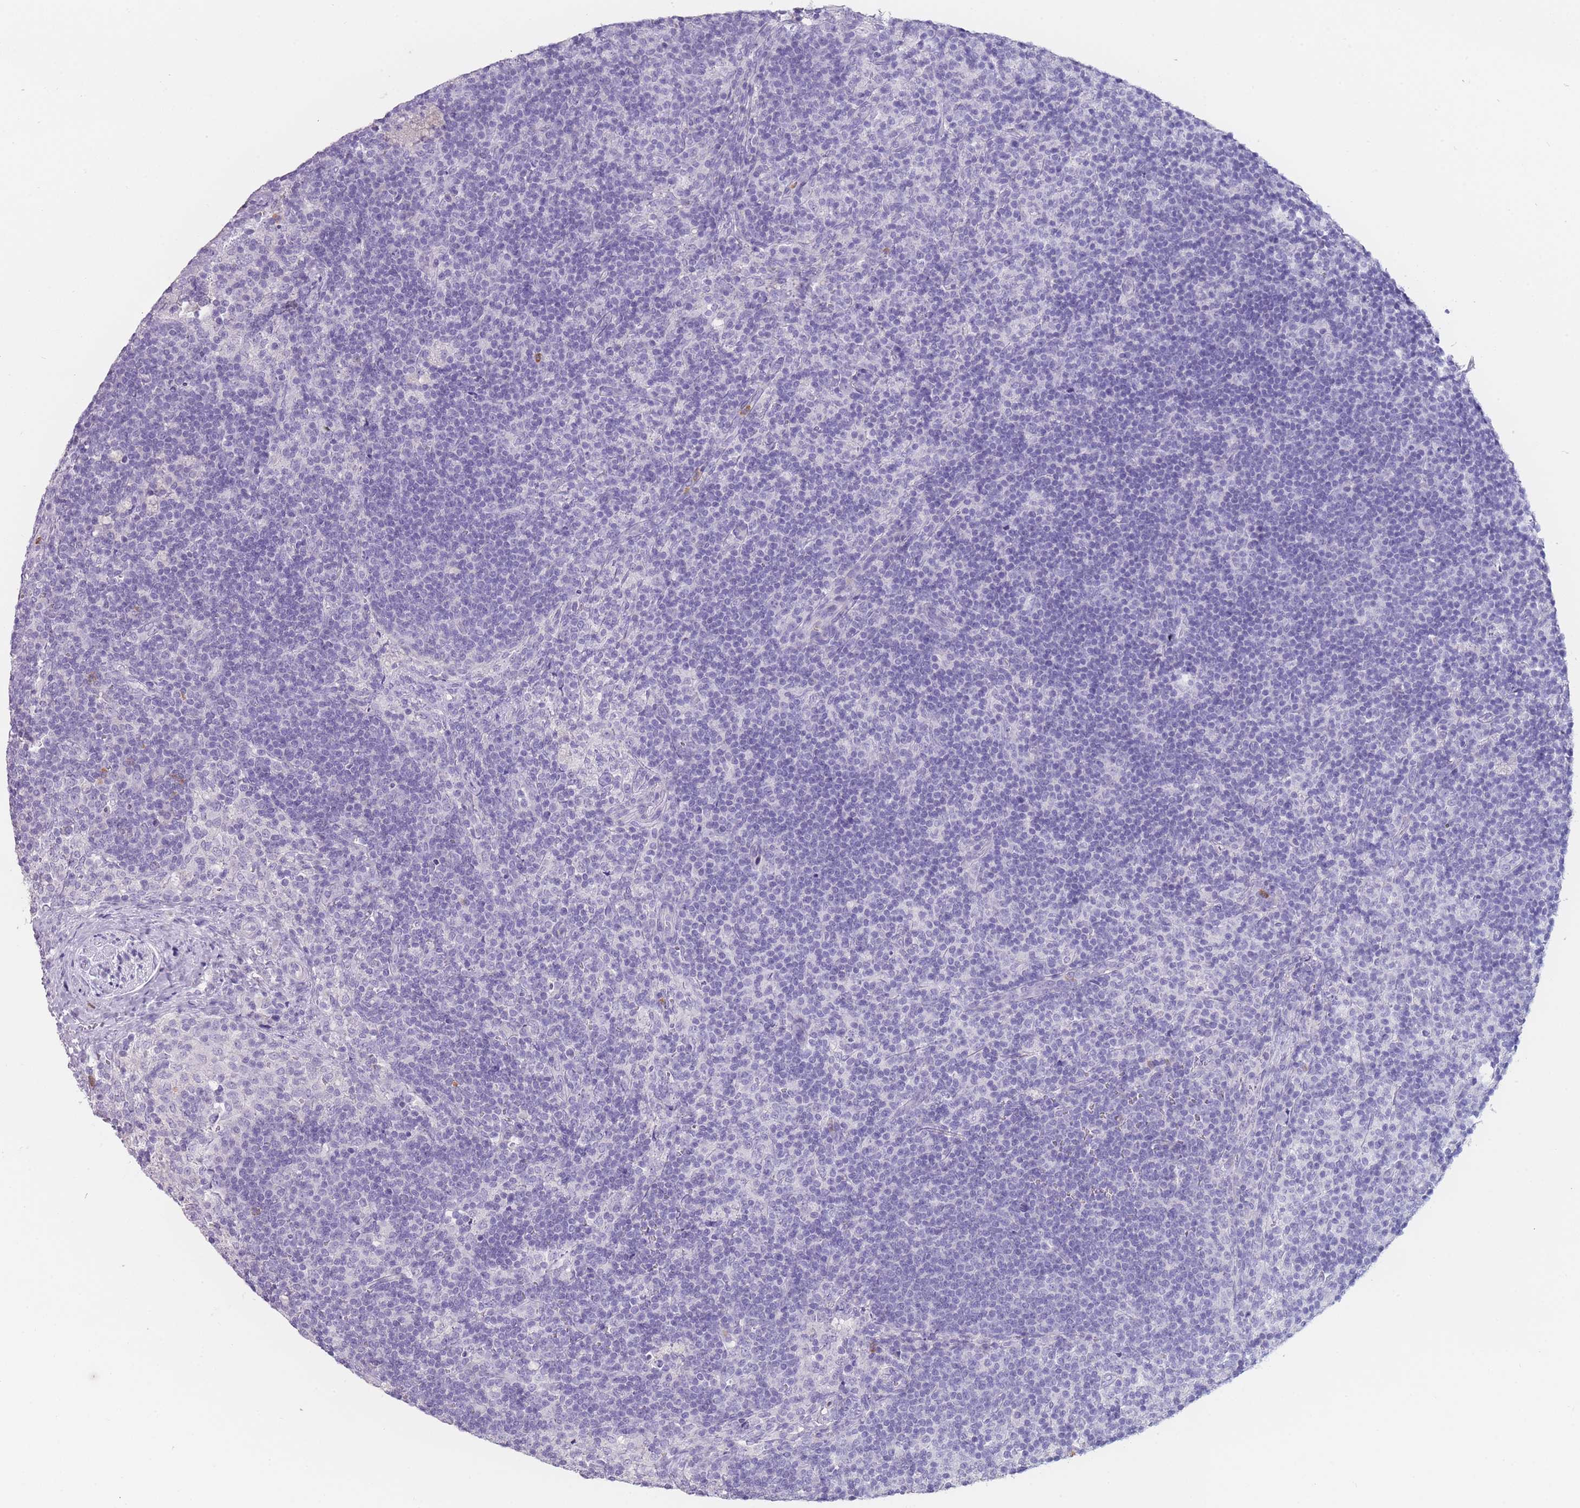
{"staining": {"intensity": "negative", "quantity": "none", "location": "none"}, "tissue": "lymph node", "cell_type": "Non-germinal center cells", "image_type": "normal", "snomed": [{"axis": "morphology", "description": "Normal tissue, NOS"}, {"axis": "topography", "description": "Lymph node"}], "caption": "This is an IHC histopathology image of benign lymph node. There is no expression in non-germinal center cells.", "gene": "ZNF627", "patient": {"sex": "female", "age": 30}}